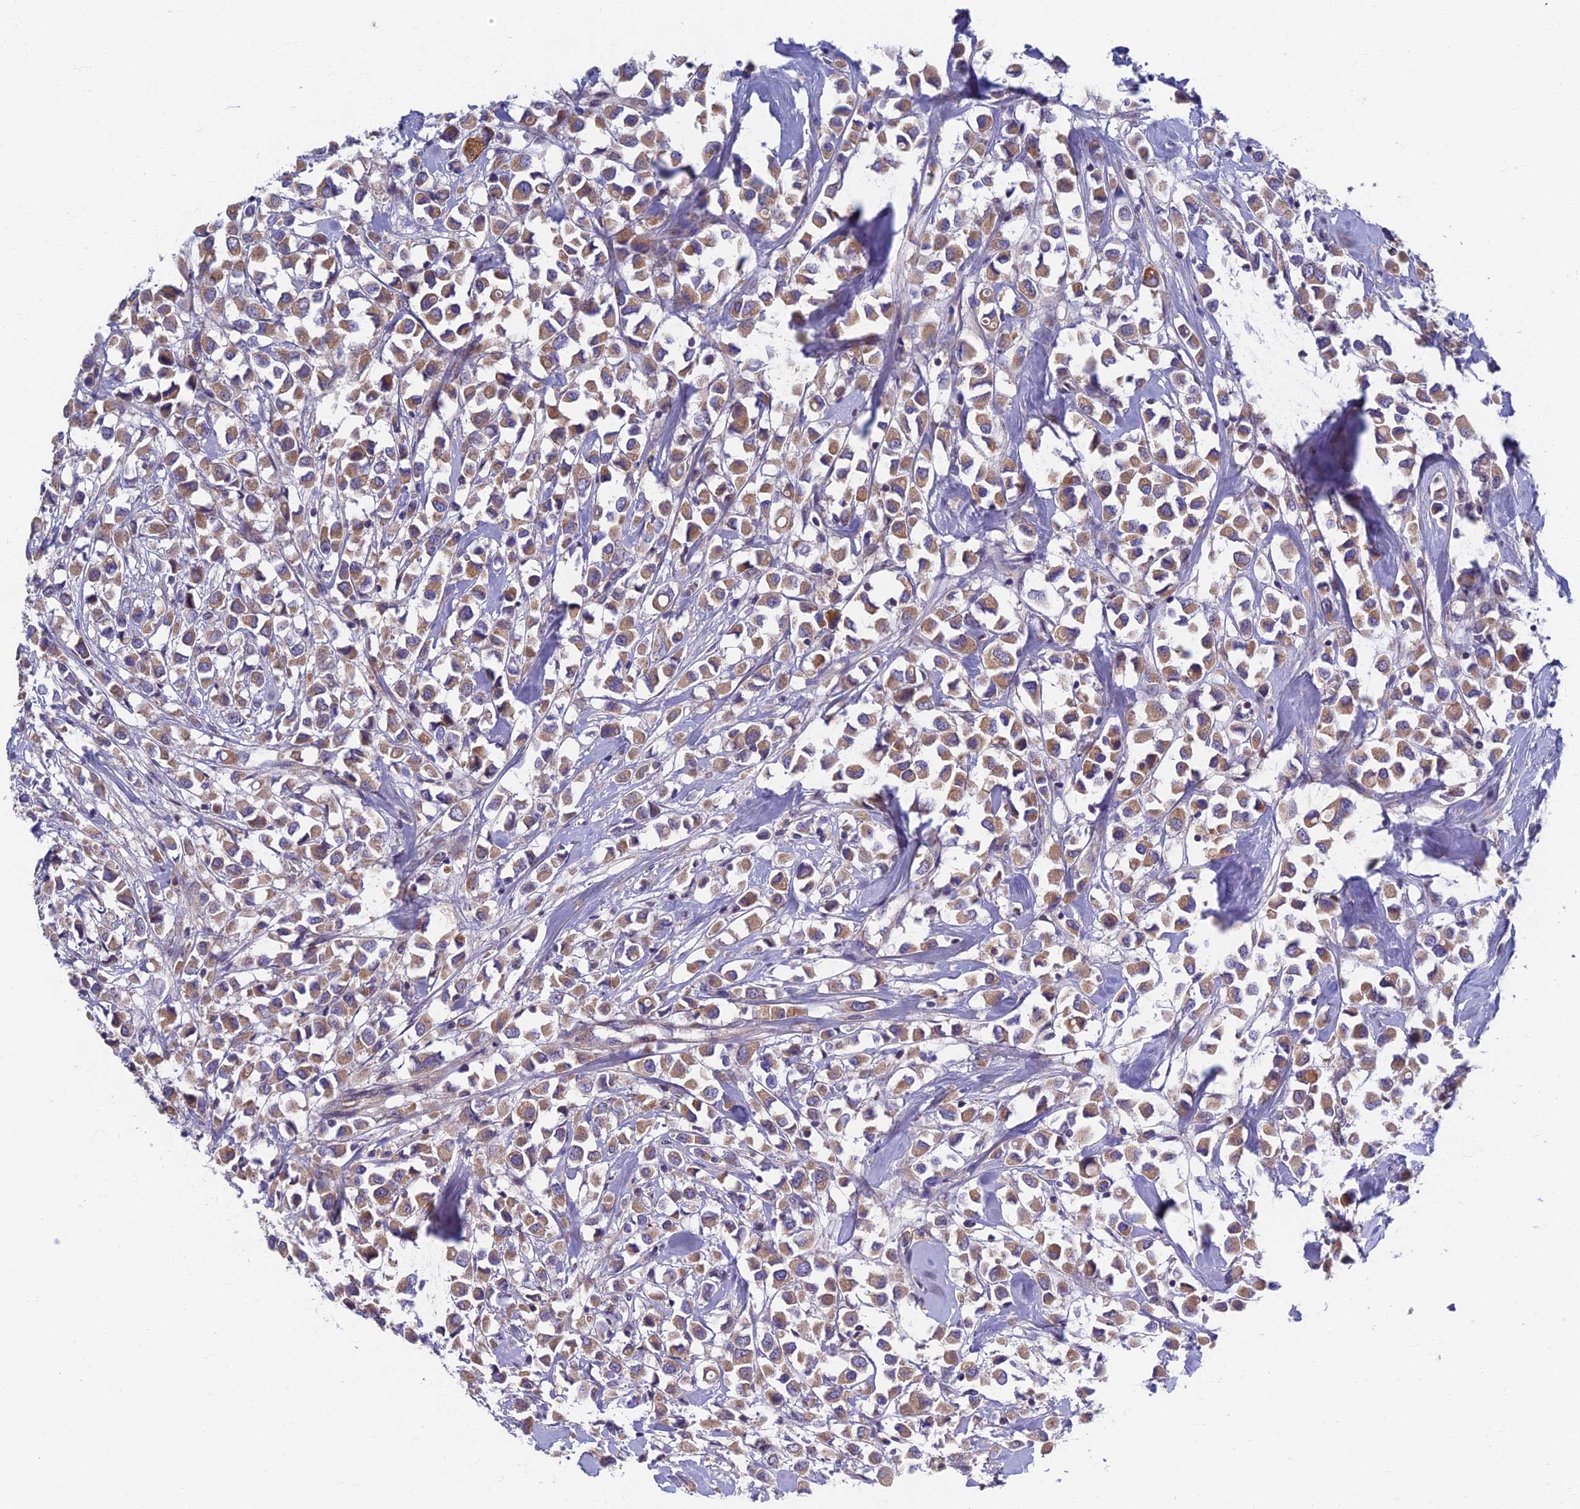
{"staining": {"intensity": "moderate", "quantity": ">75%", "location": "cytoplasmic/membranous"}, "tissue": "breast cancer", "cell_type": "Tumor cells", "image_type": "cancer", "snomed": [{"axis": "morphology", "description": "Duct carcinoma"}, {"axis": "topography", "description": "Breast"}], "caption": "Immunohistochemistry of infiltrating ductal carcinoma (breast) reveals medium levels of moderate cytoplasmic/membranous staining in approximately >75% of tumor cells. (Stains: DAB (3,3'-diaminobenzidine) in brown, nuclei in blue, Microscopy: brightfield microscopy at high magnification).", "gene": "SOGA1", "patient": {"sex": "female", "age": 61}}